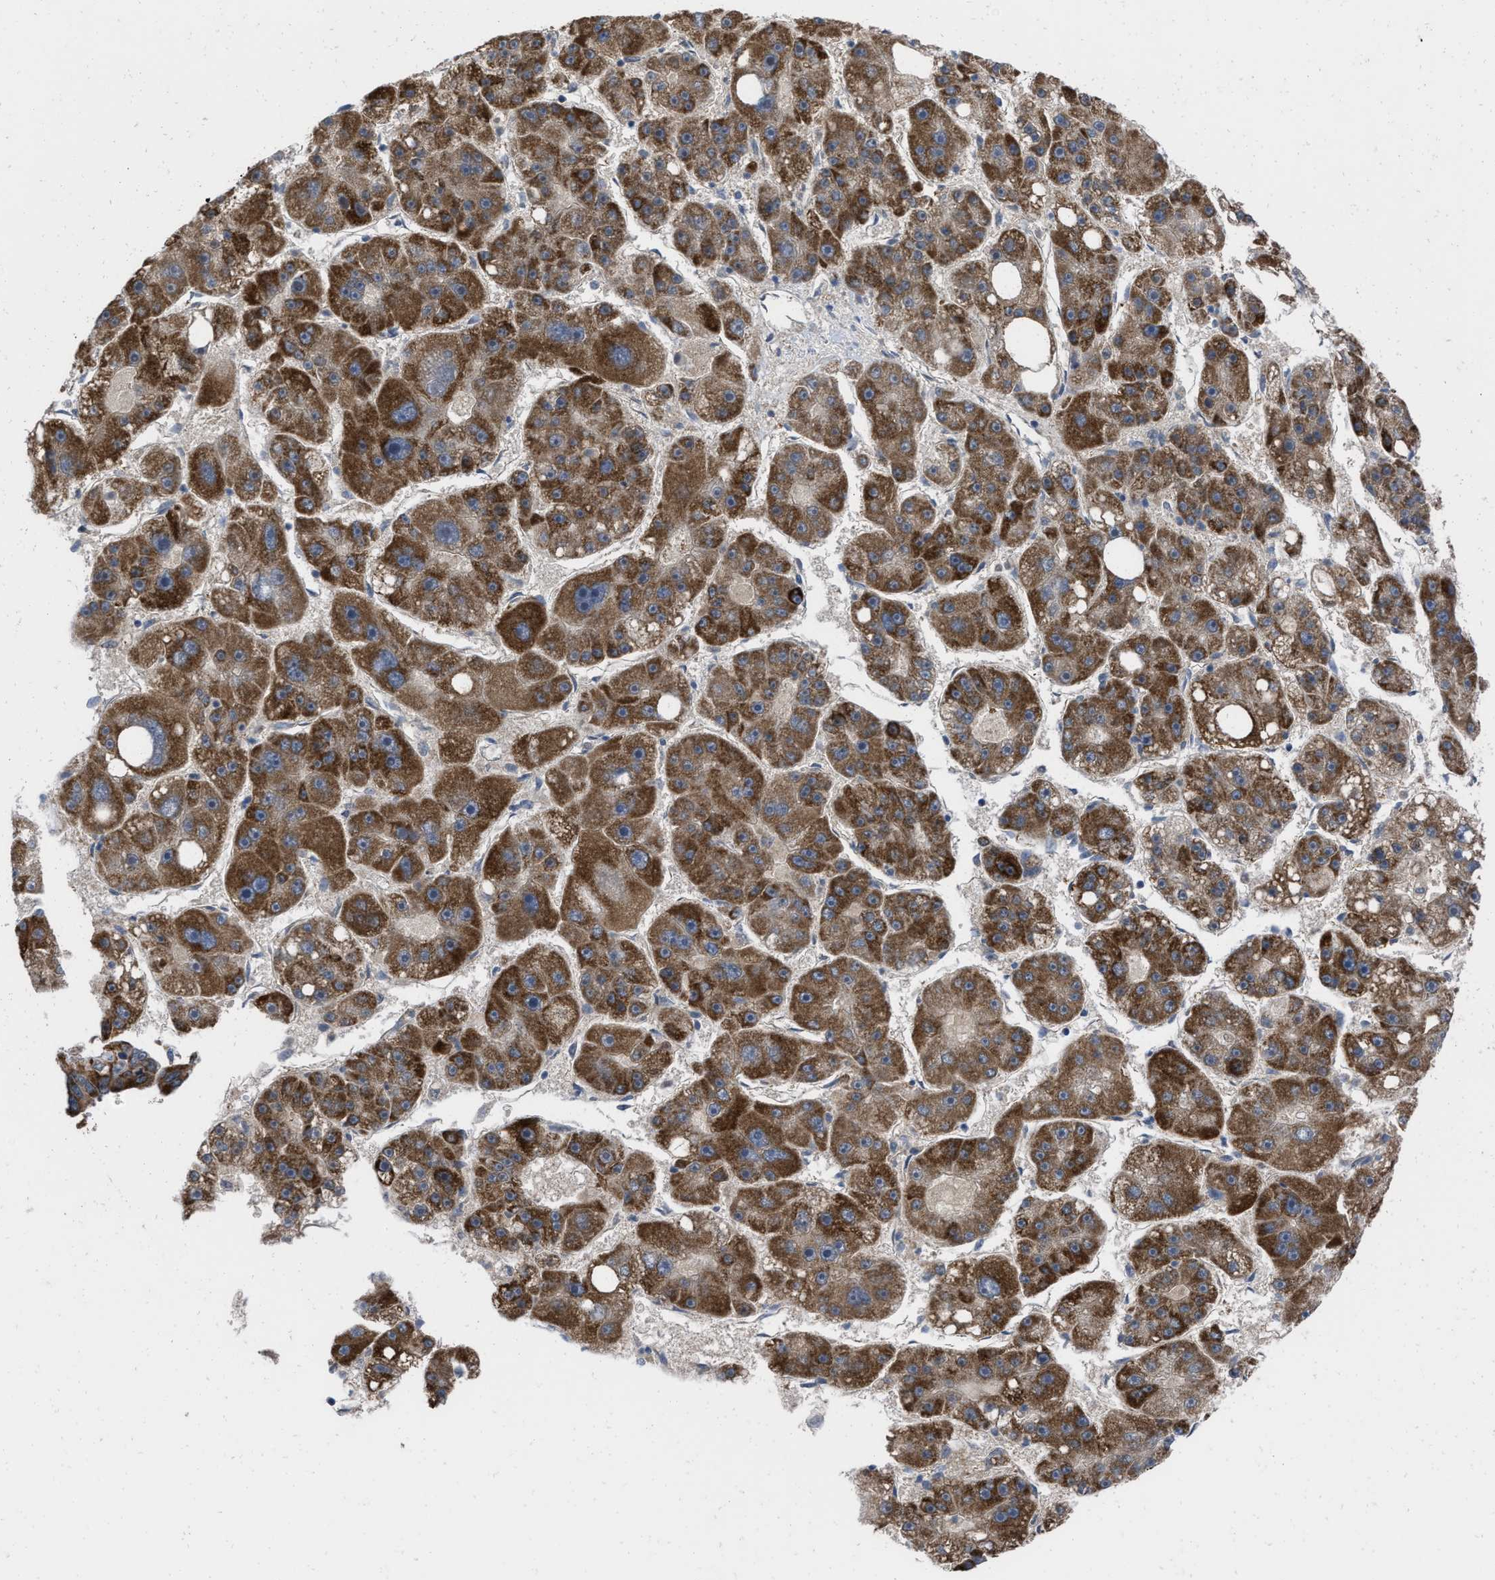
{"staining": {"intensity": "strong", "quantity": ">75%", "location": "cytoplasmic/membranous"}, "tissue": "liver cancer", "cell_type": "Tumor cells", "image_type": "cancer", "snomed": [{"axis": "morphology", "description": "Carcinoma, Hepatocellular, NOS"}, {"axis": "topography", "description": "Liver"}], "caption": "Immunohistochemical staining of human hepatocellular carcinoma (liver) shows high levels of strong cytoplasmic/membranous expression in about >75% of tumor cells. (IHC, brightfield microscopy, high magnification).", "gene": "AKAP1", "patient": {"sex": "female", "age": 61}}